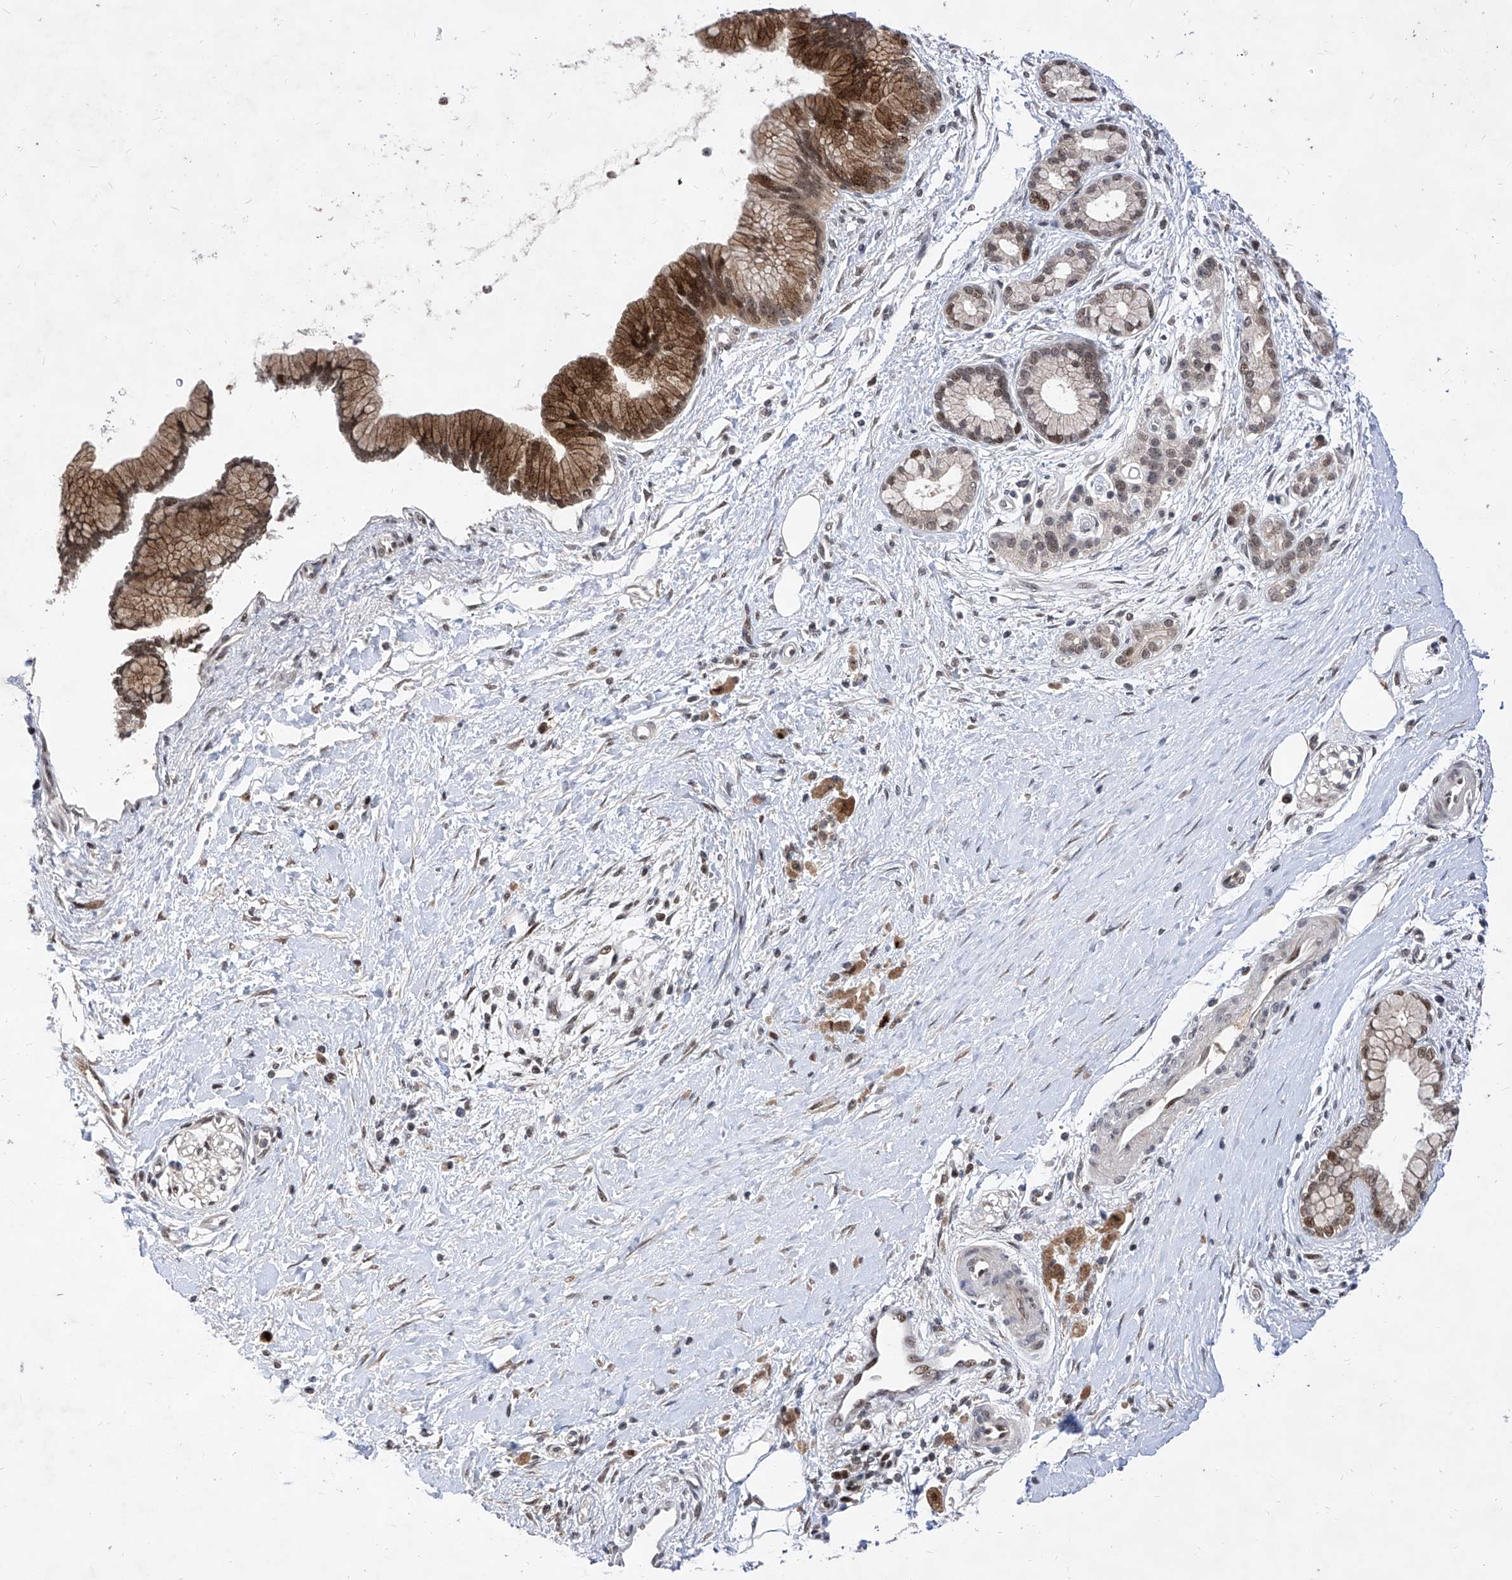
{"staining": {"intensity": "moderate", "quantity": "25%-75%", "location": "cytoplasmic/membranous,nuclear"}, "tissue": "pancreatic cancer", "cell_type": "Tumor cells", "image_type": "cancer", "snomed": [{"axis": "morphology", "description": "Adenocarcinoma, NOS"}, {"axis": "topography", "description": "Pancreas"}], "caption": "This photomicrograph shows pancreatic cancer (adenocarcinoma) stained with IHC to label a protein in brown. The cytoplasmic/membranous and nuclear of tumor cells show moderate positivity for the protein. Nuclei are counter-stained blue.", "gene": "LGR4", "patient": {"sex": "male", "age": 58}}